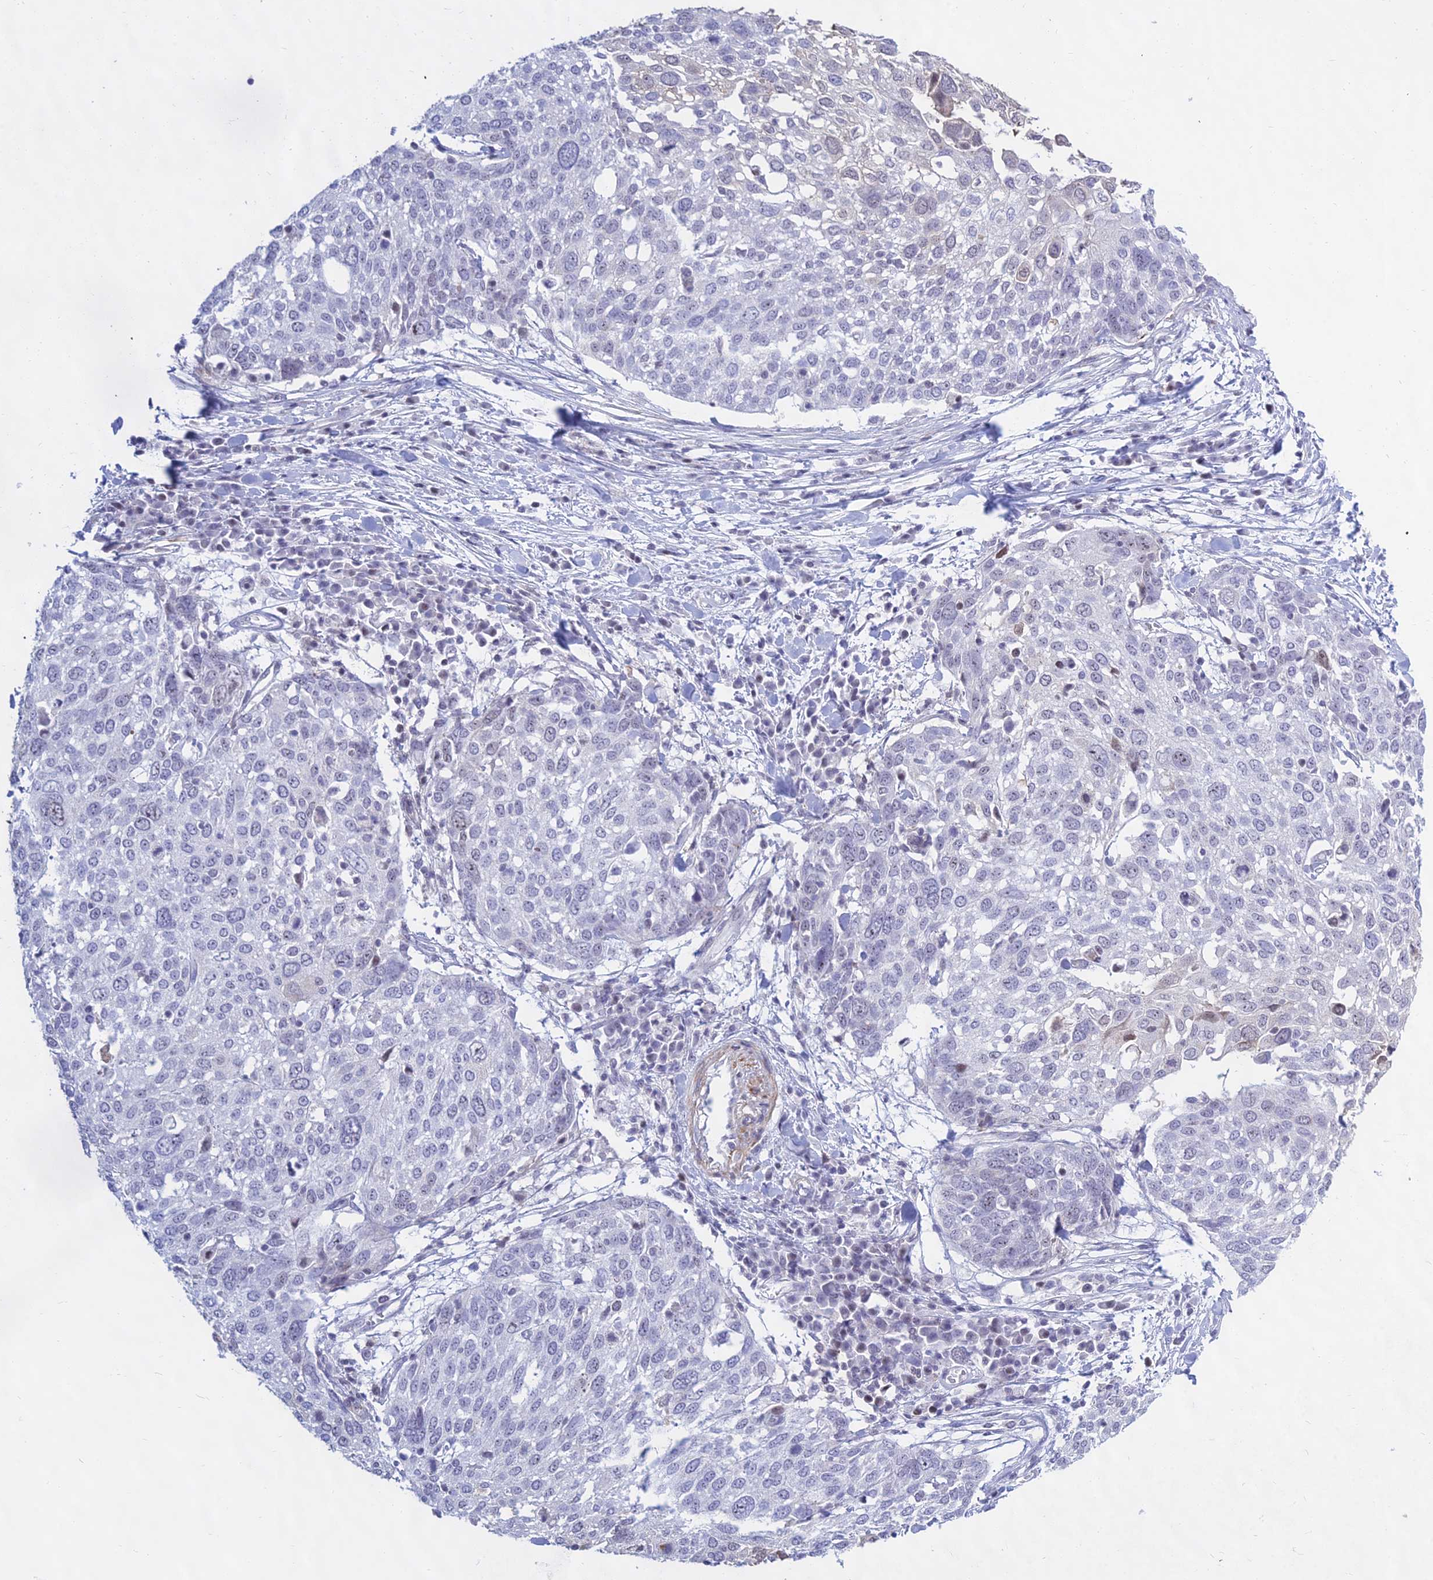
{"staining": {"intensity": "negative", "quantity": "none", "location": "none"}, "tissue": "lung cancer", "cell_type": "Tumor cells", "image_type": "cancer", "snomed": [{"axis": "morphology", "description": "Squamous cell carcinoma, NOS"}, {"axis": "topography", "description": "Lung"}], "caption": "Tumor cells are negative for protein expression in human lung cancer (squamous cell carcinoma).", "gene": "KRR1", "patient": {"sex": "male", "age": 65}}